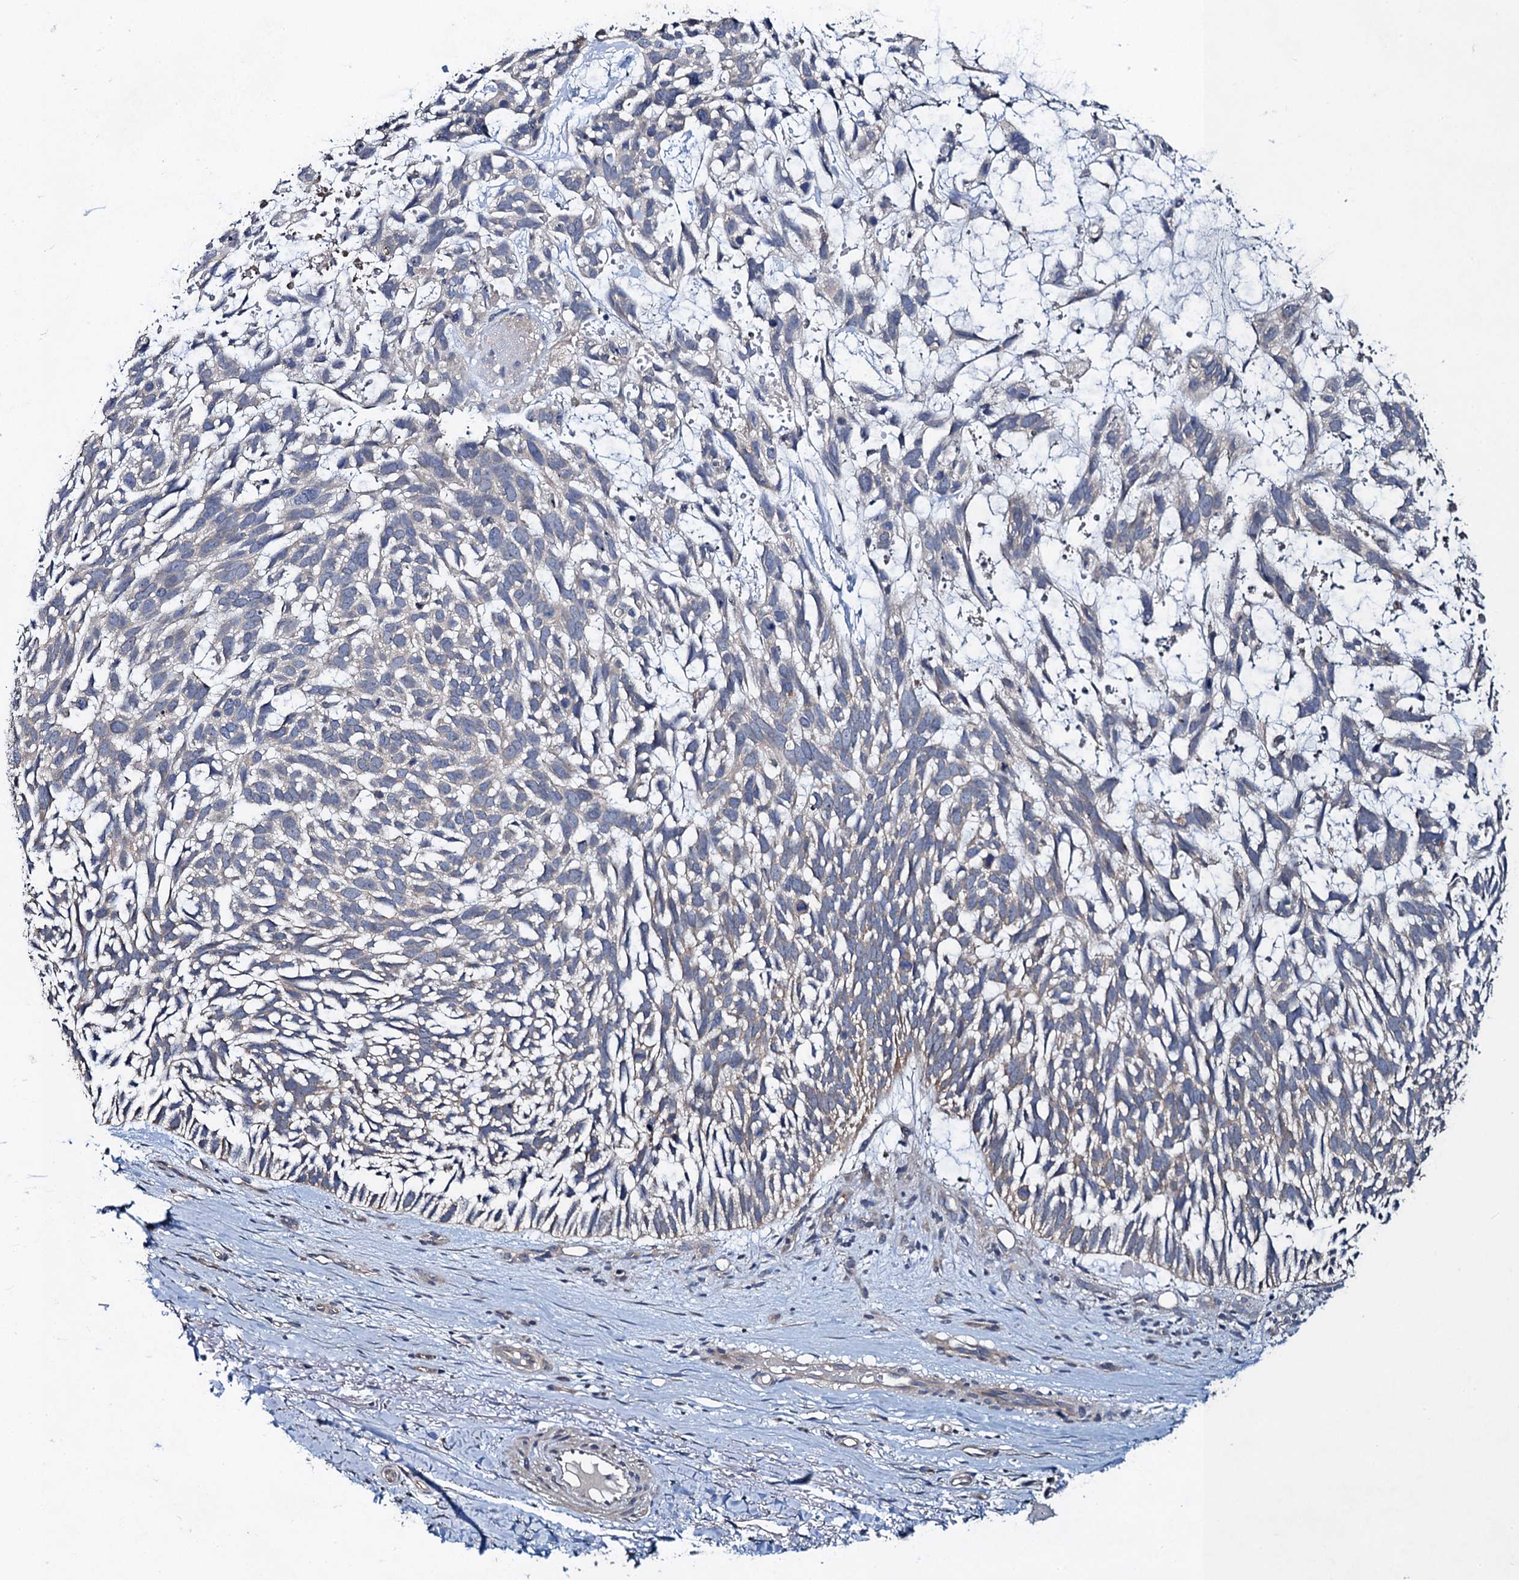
{"staining": {"intensity": "negative", "quantity": "none", "location": "none"}, "tissue": "skin cancer", "cell_type": "Tumor cells", "image_type": "cancer", "snomed": [{"axis": "morphology", "description": "Basal cell carcinoma"}, {"axis": "topography", "description": "Skin"}], "caption": "High power microscopy image of an IHC micrograph of skin cancer (basal cell carcinoma), revealing no significant positivity in tumor cells.", "gene": "SNAP29", "patient": {"sex": "male", "age": 88}}